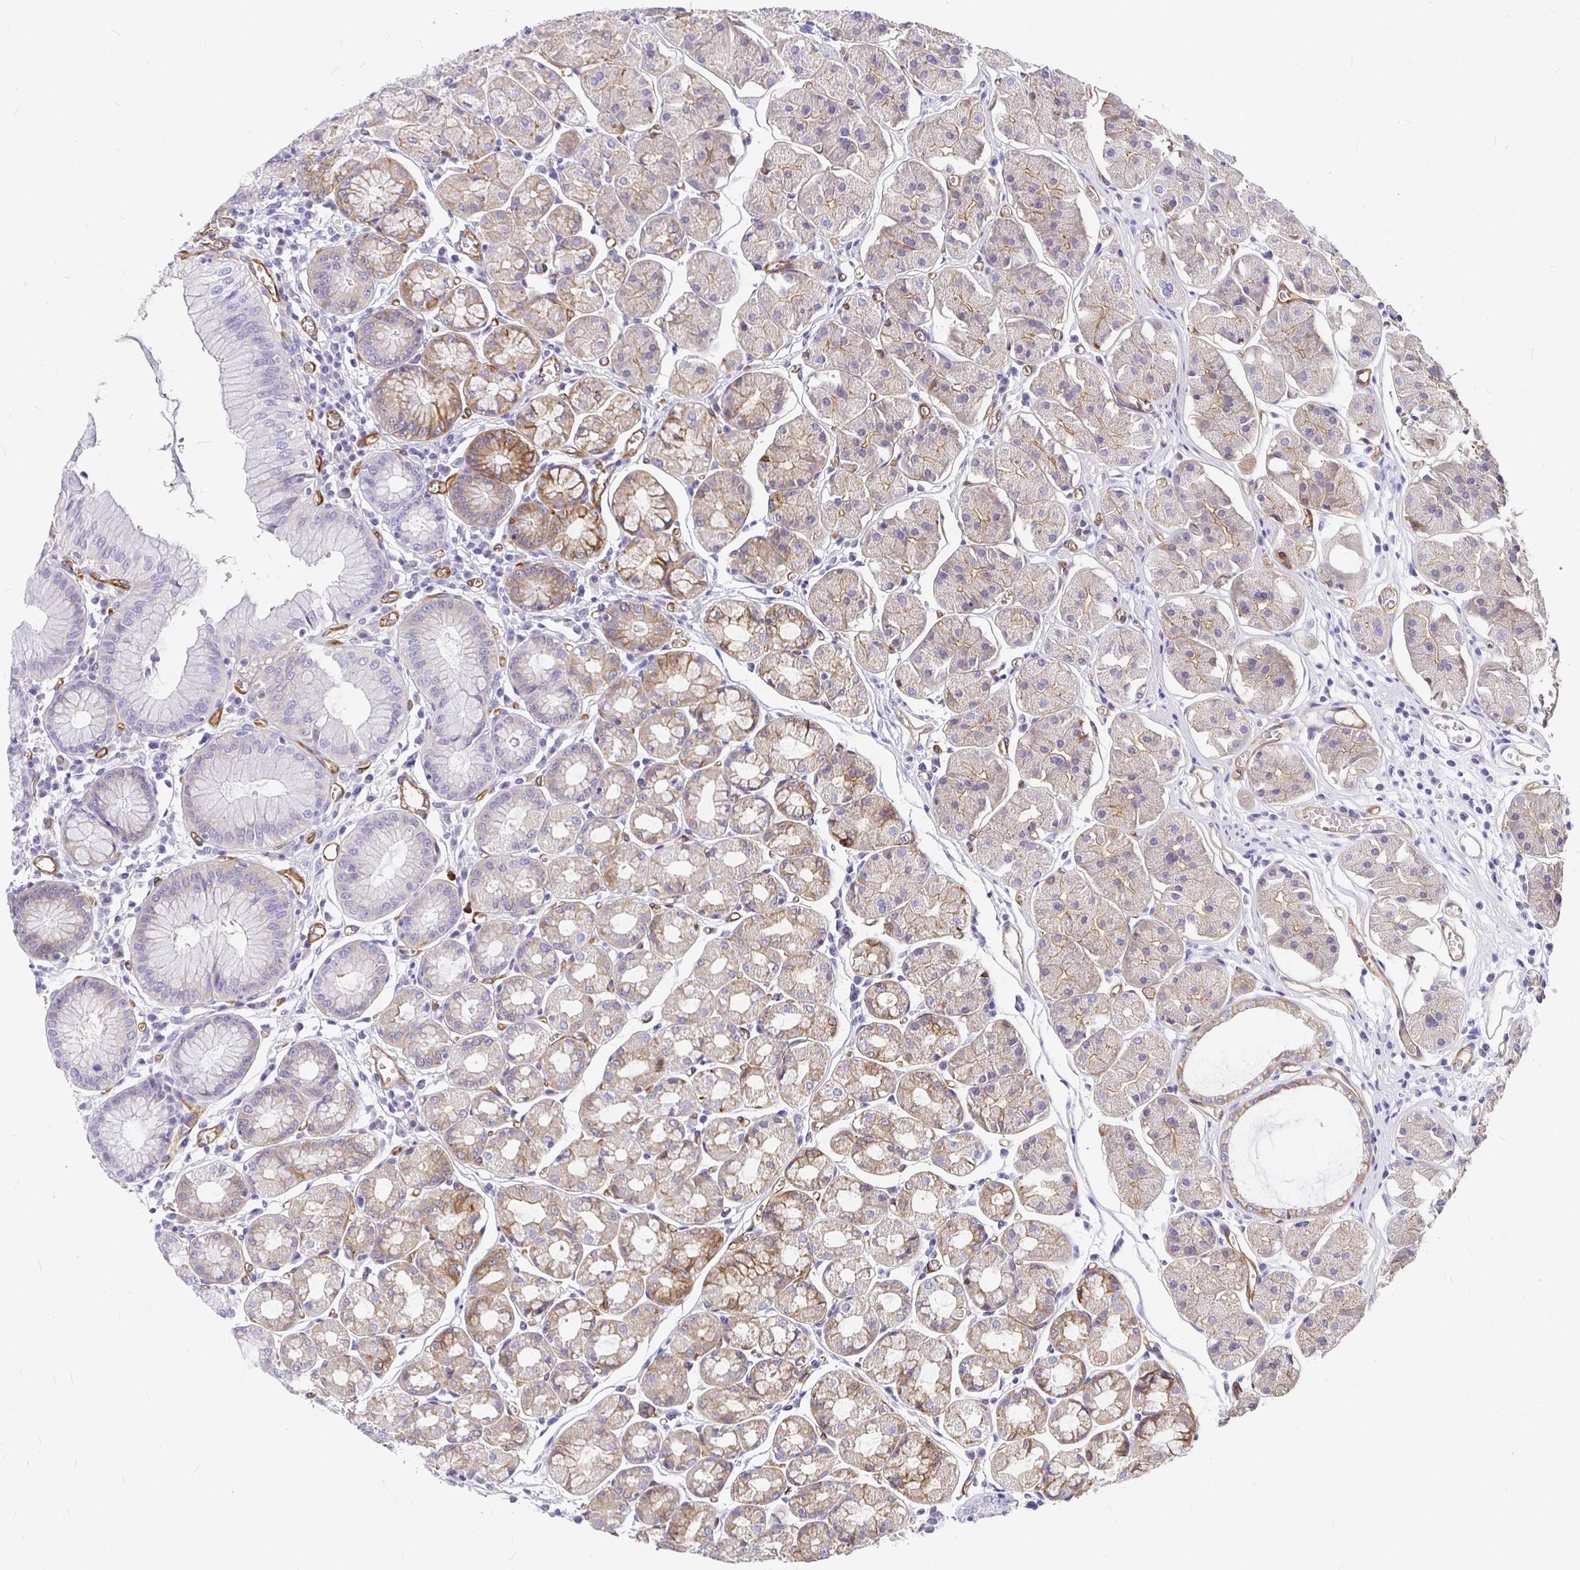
{"staining": {"intensity": "moderate", "quantity": "25%-75%", "location": "cytoplasmic/membranous"}, "tissue": "stomach", "cell_type": "Glandular cells", "image_type": "normal", "snomed": [{"axis": "morphology", "description": "Normal tissue, NOS"}, {"axis": "topography", "description": "Stomach"}], "caption": "About 25%-75% of glandular cells in normal stomach reveal moderate cytoplasmic/membranous protein positivity as visualized by brown immunohistochemical staining.", "gene": "MYO1B", "patient": {"sex": "male", "age": 55}}